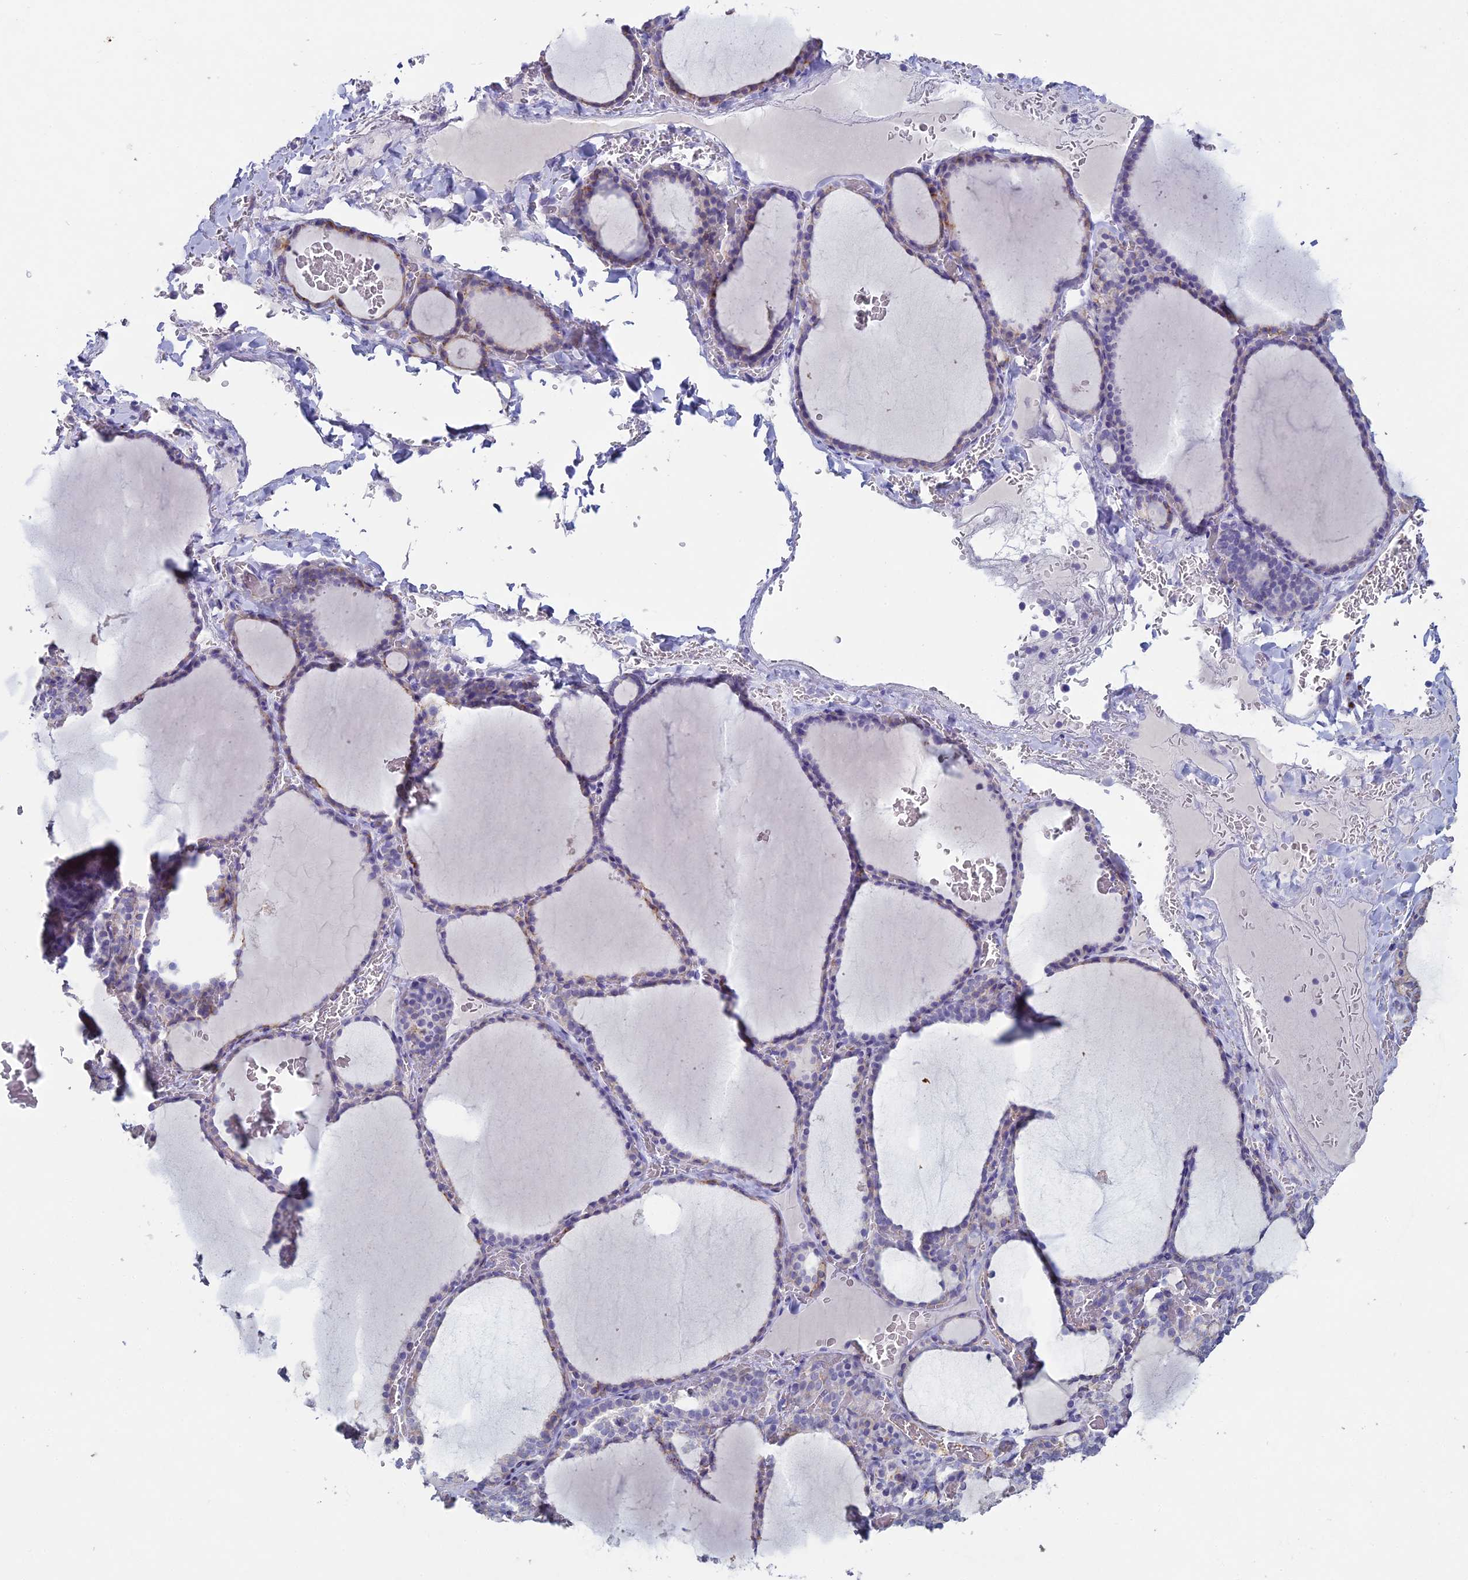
{"staining": {"intensity": "strong", "quantity": "25%-75%", "location": "cytoplasmic/membranous"}, "tissue": "thyroid gland", "cell_type": "Glandular cells", "image_type": "normal", "snomed": [{"axis": "morphology", "description": "Normal tissue, NOS"}, {"axis": "topography", "description": "Thyroid gland"}], "caption": "Human thyroid gland stained with a brown dye displays strong cytoplasmic/membranous positive expression in about 25%-75% of glandular cells.", "gene": "NCAM1", "patient": {"sex": "female", "age": 39}}